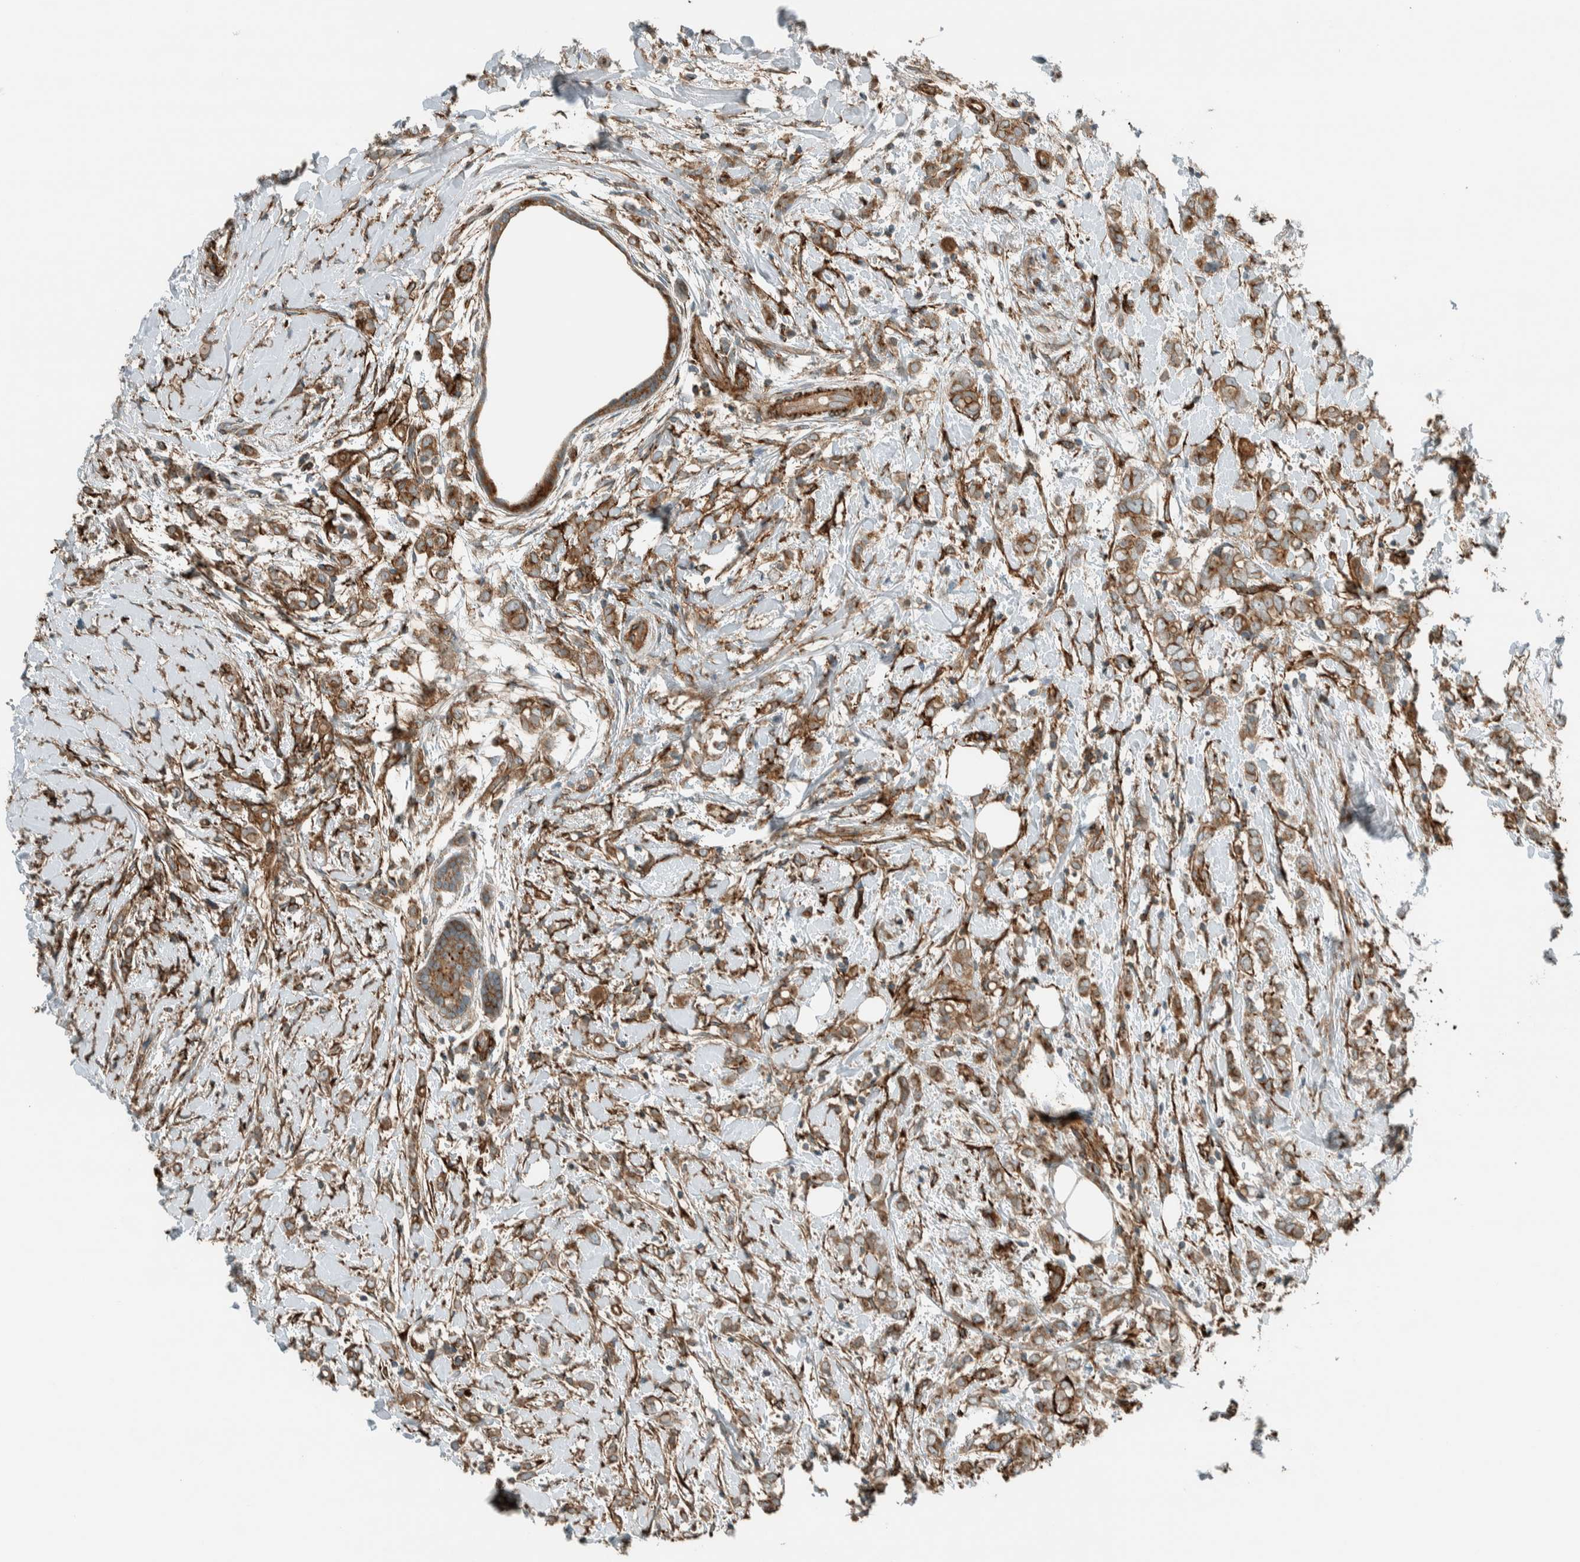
{"staining": {"intensity": "moderate", "quantity": ">75%", "location": "cytoplasmic/membranous"}, "tissue": "breast cancer", "cell_type": "Tumor cells", "image_type": "cancer", "snomed": [{"axis": "morphology", "description": "Normal tissue, NOS"}, {"axis": "morphology", "description": "Lobular carcinoma"}, {"axis": "topography", "description": "Breast"}], "caption": "Human breast cancer (lobular carcinoma) stained for a protein (brown) exhibits moderate cytoplasmic/membranous positive staining in approximately >75% of tumor cells.", "gene": "EXOC7", "patient": {"sex": "female", "age": 47}}